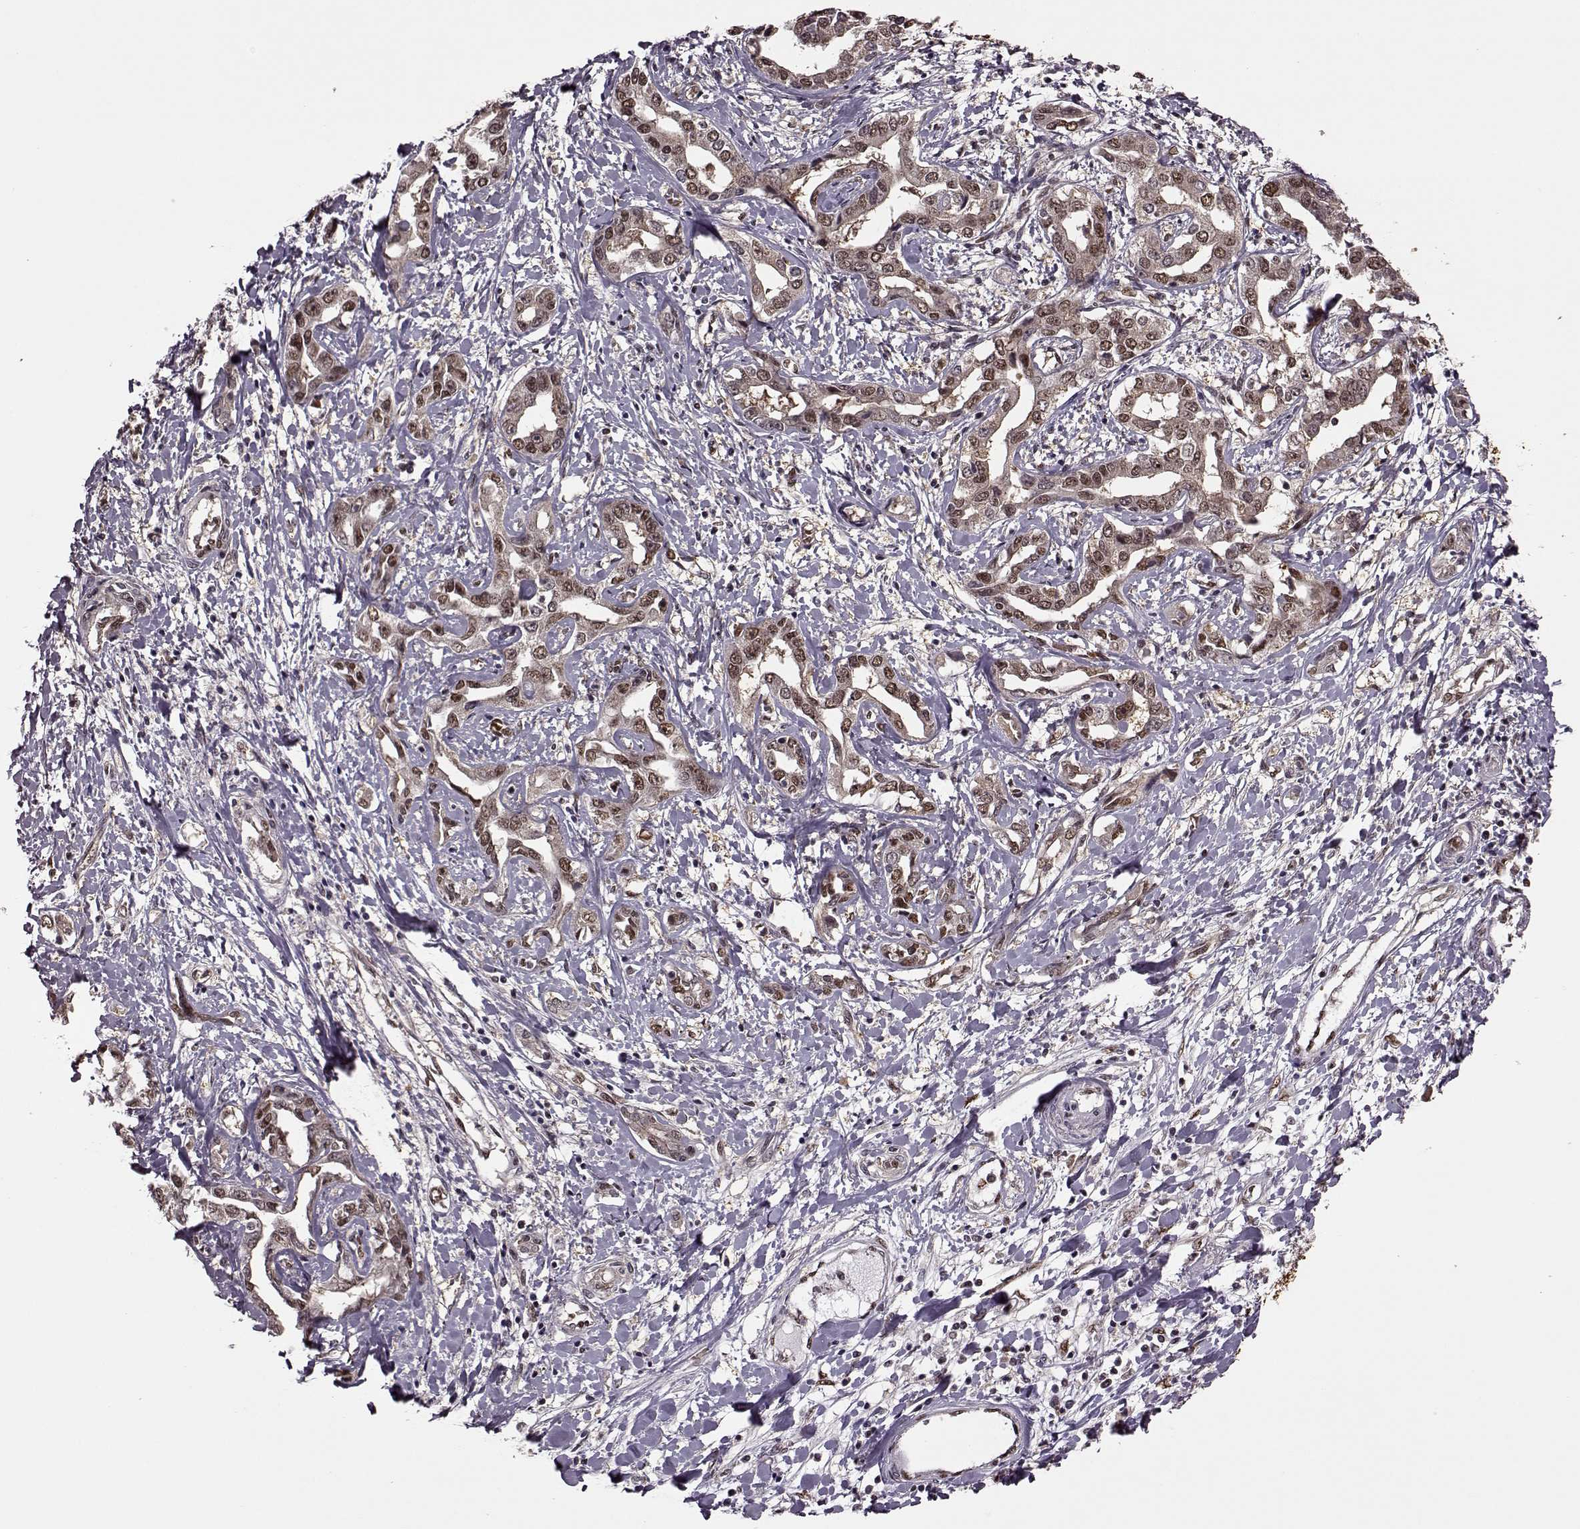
{"staining": {"intensity": "moderate", "quantity": ">75%", "location": "nuclear"}, "tissue": "liver cancer", "cell_type": "Tumor cells", "image_type": "cancer", "snomed": [{"axis": "morphology", "description": "Cholangiocarcinoma"}, {"axis": "topography", "description": "Liver"}], "caption": "Liver cholangiocarcinoma stained with a brown dye shows moderate nuclear positive staining in about >75% of tumor cells.", "gene": "FTO", "patient": {"sex": "male", "age": 59}}